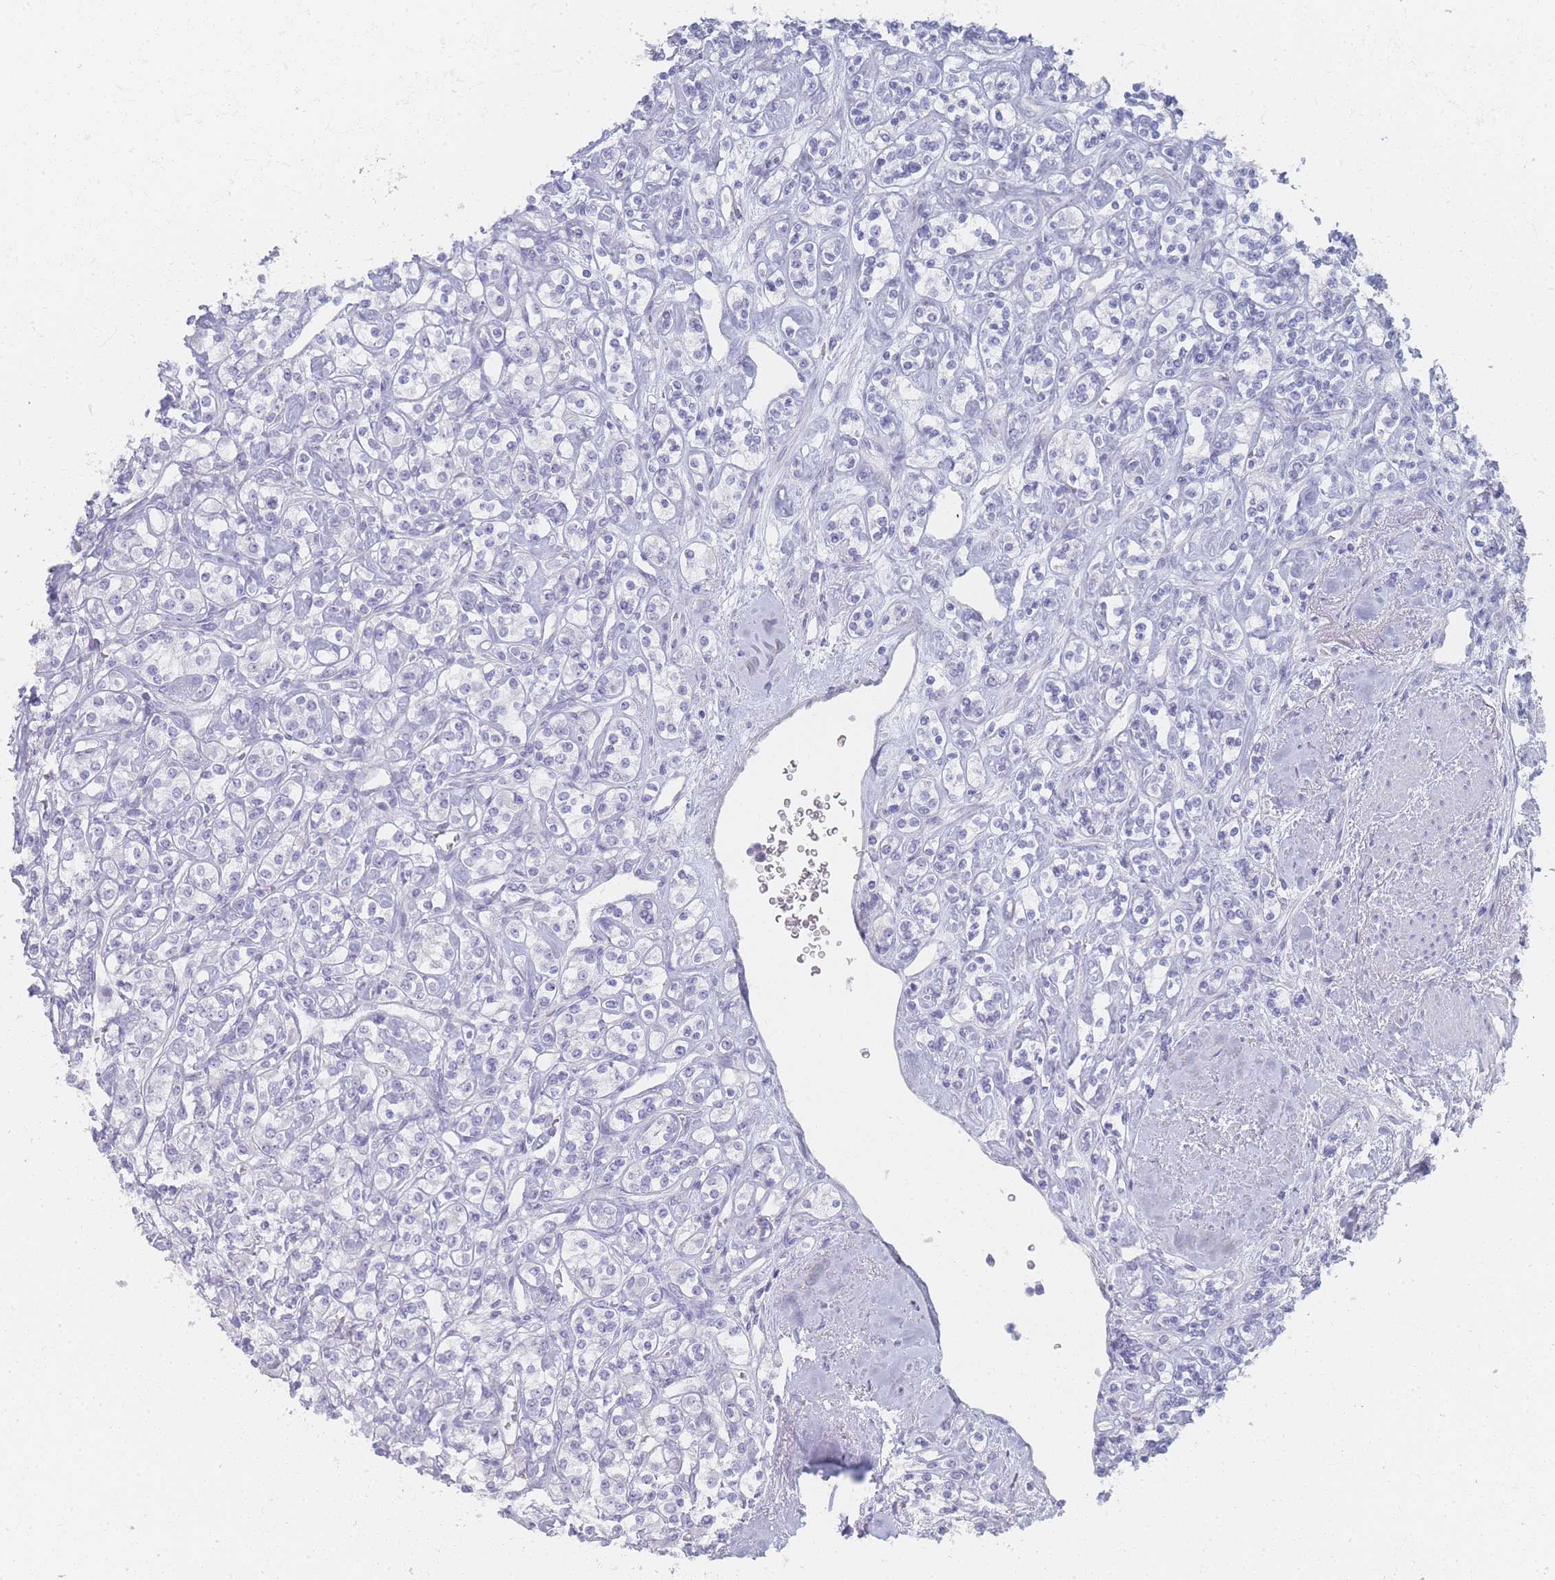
{"staining": {"intensity": "negative", "quantity": "none", "location": "none"}, "tissue": "renal cancer", "cell_type": "Tumor cells", "image_type": "cancer", "snomed": [{"axis": "morphology", "description": "Adenocarcinoma, NOS"}, {"axis": "topography", "description": "Kidney"}], "caption": "IHC of human adenocarcinoma (renal) shows no staining in tumor cells.", "gene": "IMPG1", "patient": {"sex": "male", "age": 77}}